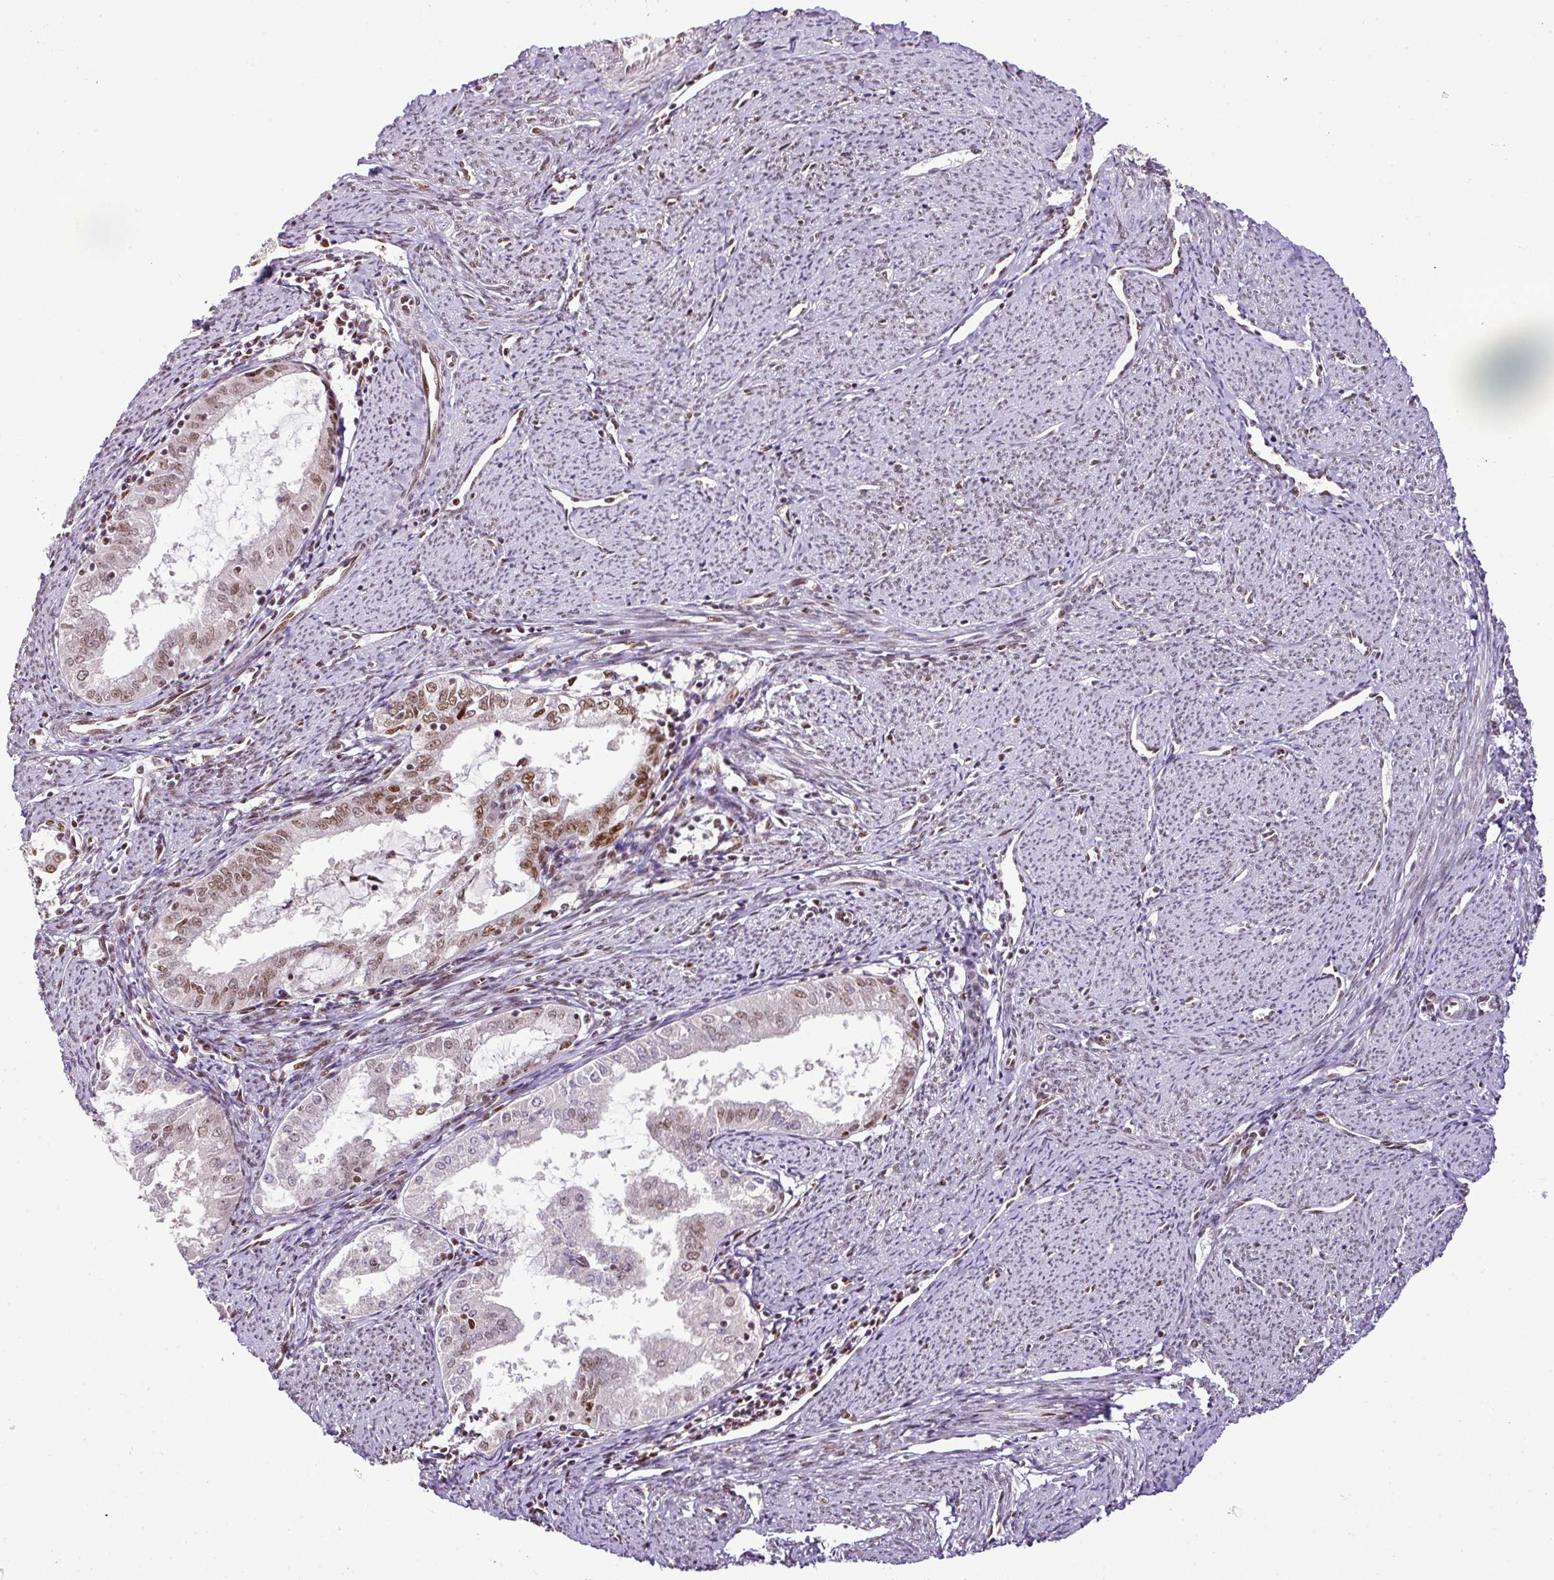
{"staining": {"intensity": "moderate", "quantity": "25%-75%", "location": "nuclear"}, "tissue": "endometrial cancer", "cell_type": "Tumor cells", "image_type": "cancer", "snomed": [{"axis": "morphology", "description": "Adenocarcinoma, NOS"}, {"axis": "topography", "description": "Endometrium"}], "caption": "Endometrial cancer (adenocarcinoma) stained for a protein (brown) exhibits moderate nuclear positive expression in approximately 25%-75% of tumor cells.", "gene": "PGAP4", "patient": {"sex": "female", "age": 70}}